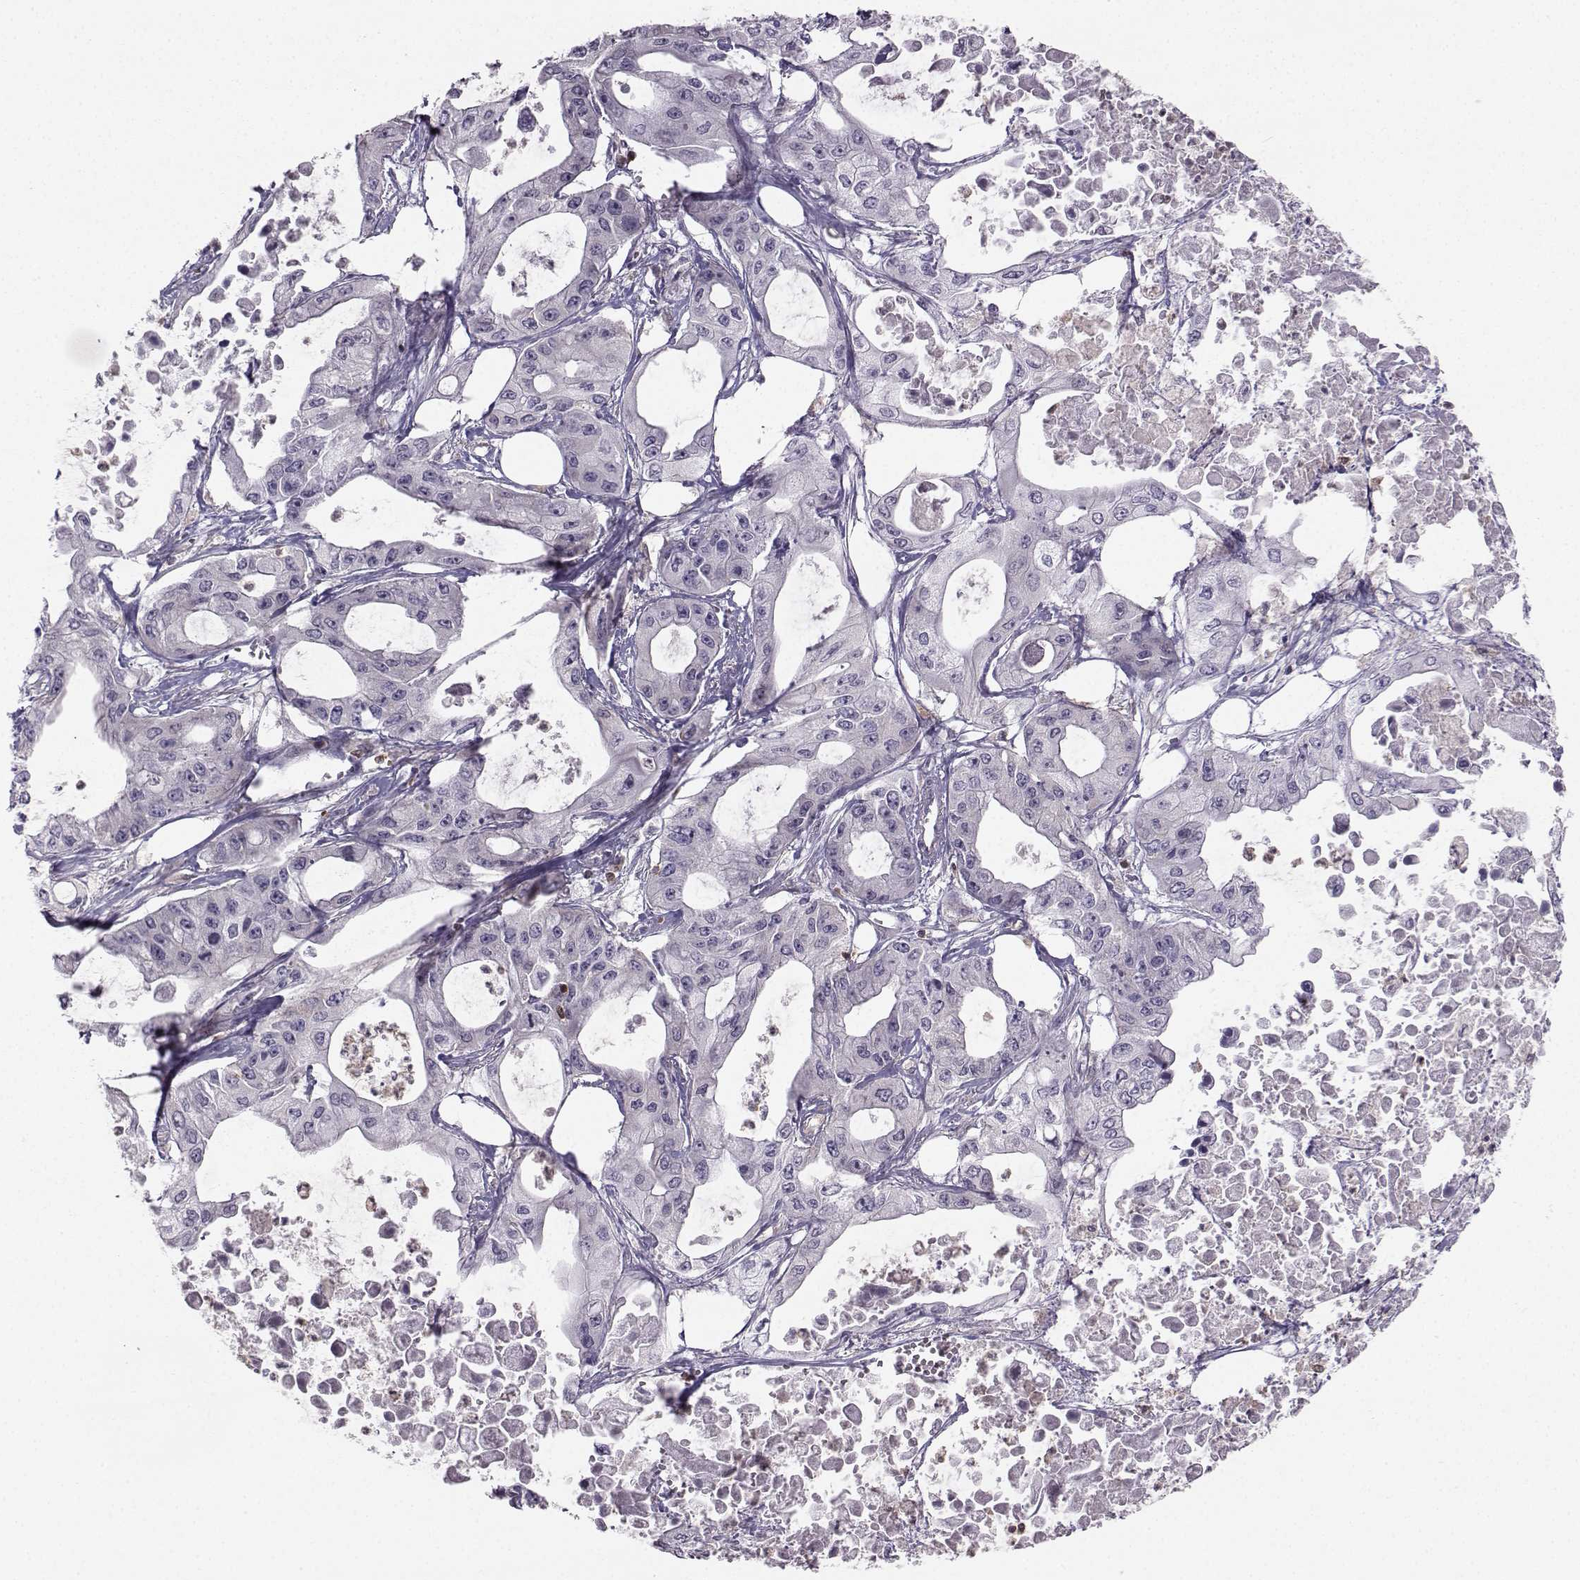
{"staining": {"intensity": "negative", "quantity": "none", "location": "none"}, "tissue": "pancreatic cancer", "cell_type": "Tumor cells", "image_type": "cancer", "snomed": [{"axis": "morphology", "description": "Adenocarcinoma, NOS"}, {"axis": "topography", "description": "Pancreas"}], "caption": "Histopathology image shows no protein positivity in tumor cells of adenocarcinoma (pancreatic) tissue.", "gene": "ZBTB32", "patient": {"sex": "male", "age": 70}}